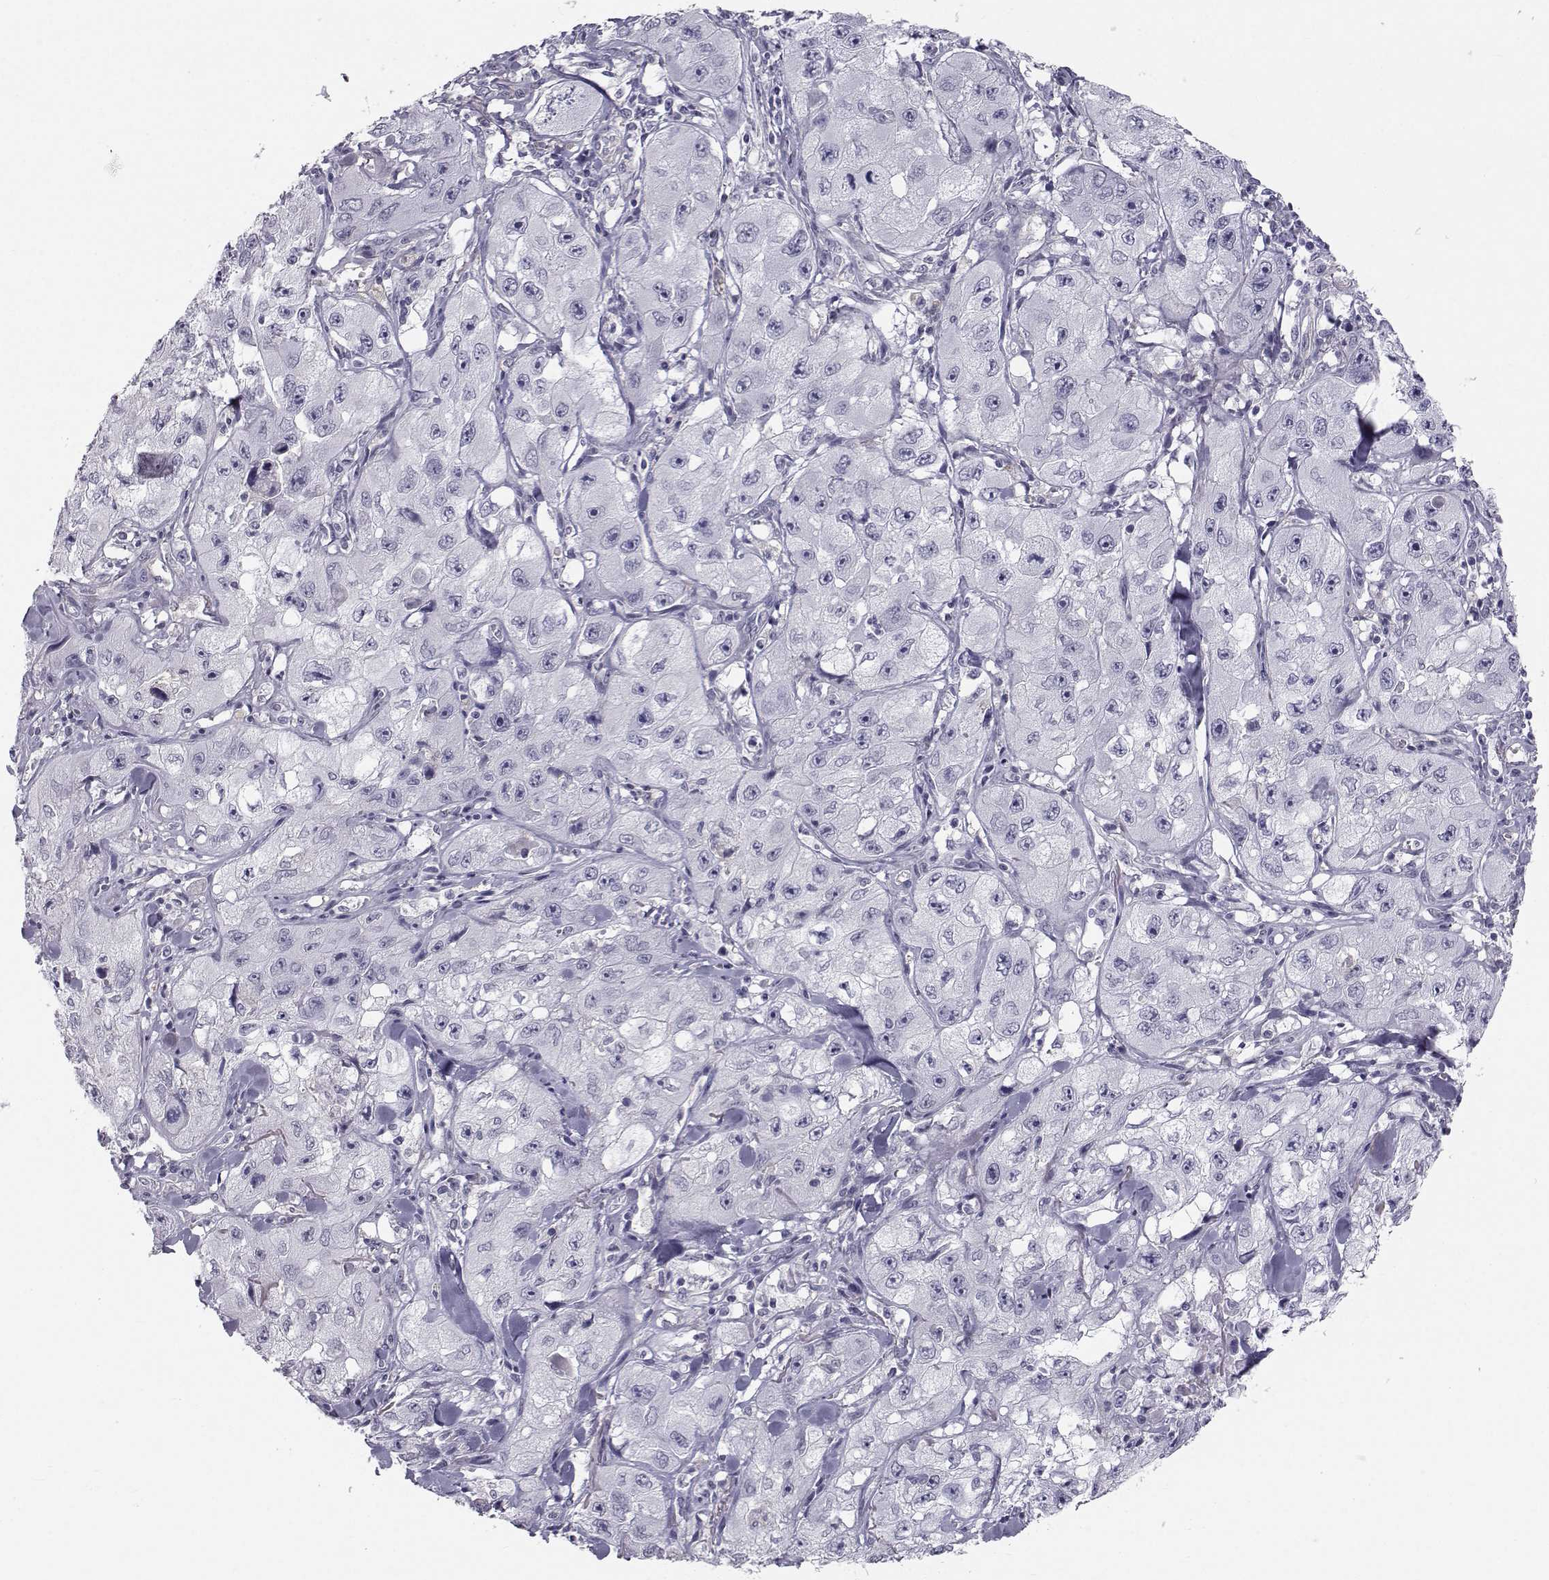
{"staining": {"intensity": "negative", "quantity": "none", "location": "none"}, "tissue": "skin cancer", "cell_type": "Tumor cells", "image_type": "cancer", "snomed": [{"axis": "morphology", "description": "Squamous cell carcinoma, NOS"}, {"axis": "topography", "description": "Skin"}, {"axis": "topography", "description": "Subcutis"}], "caption": "Squamous cell carcinoma (skin) stained for a protein using immunohistochemistry demonstrates no expression tumor cells.", "gene": "SPDYE4", "patient": {"sex": "male", "age": 73}}